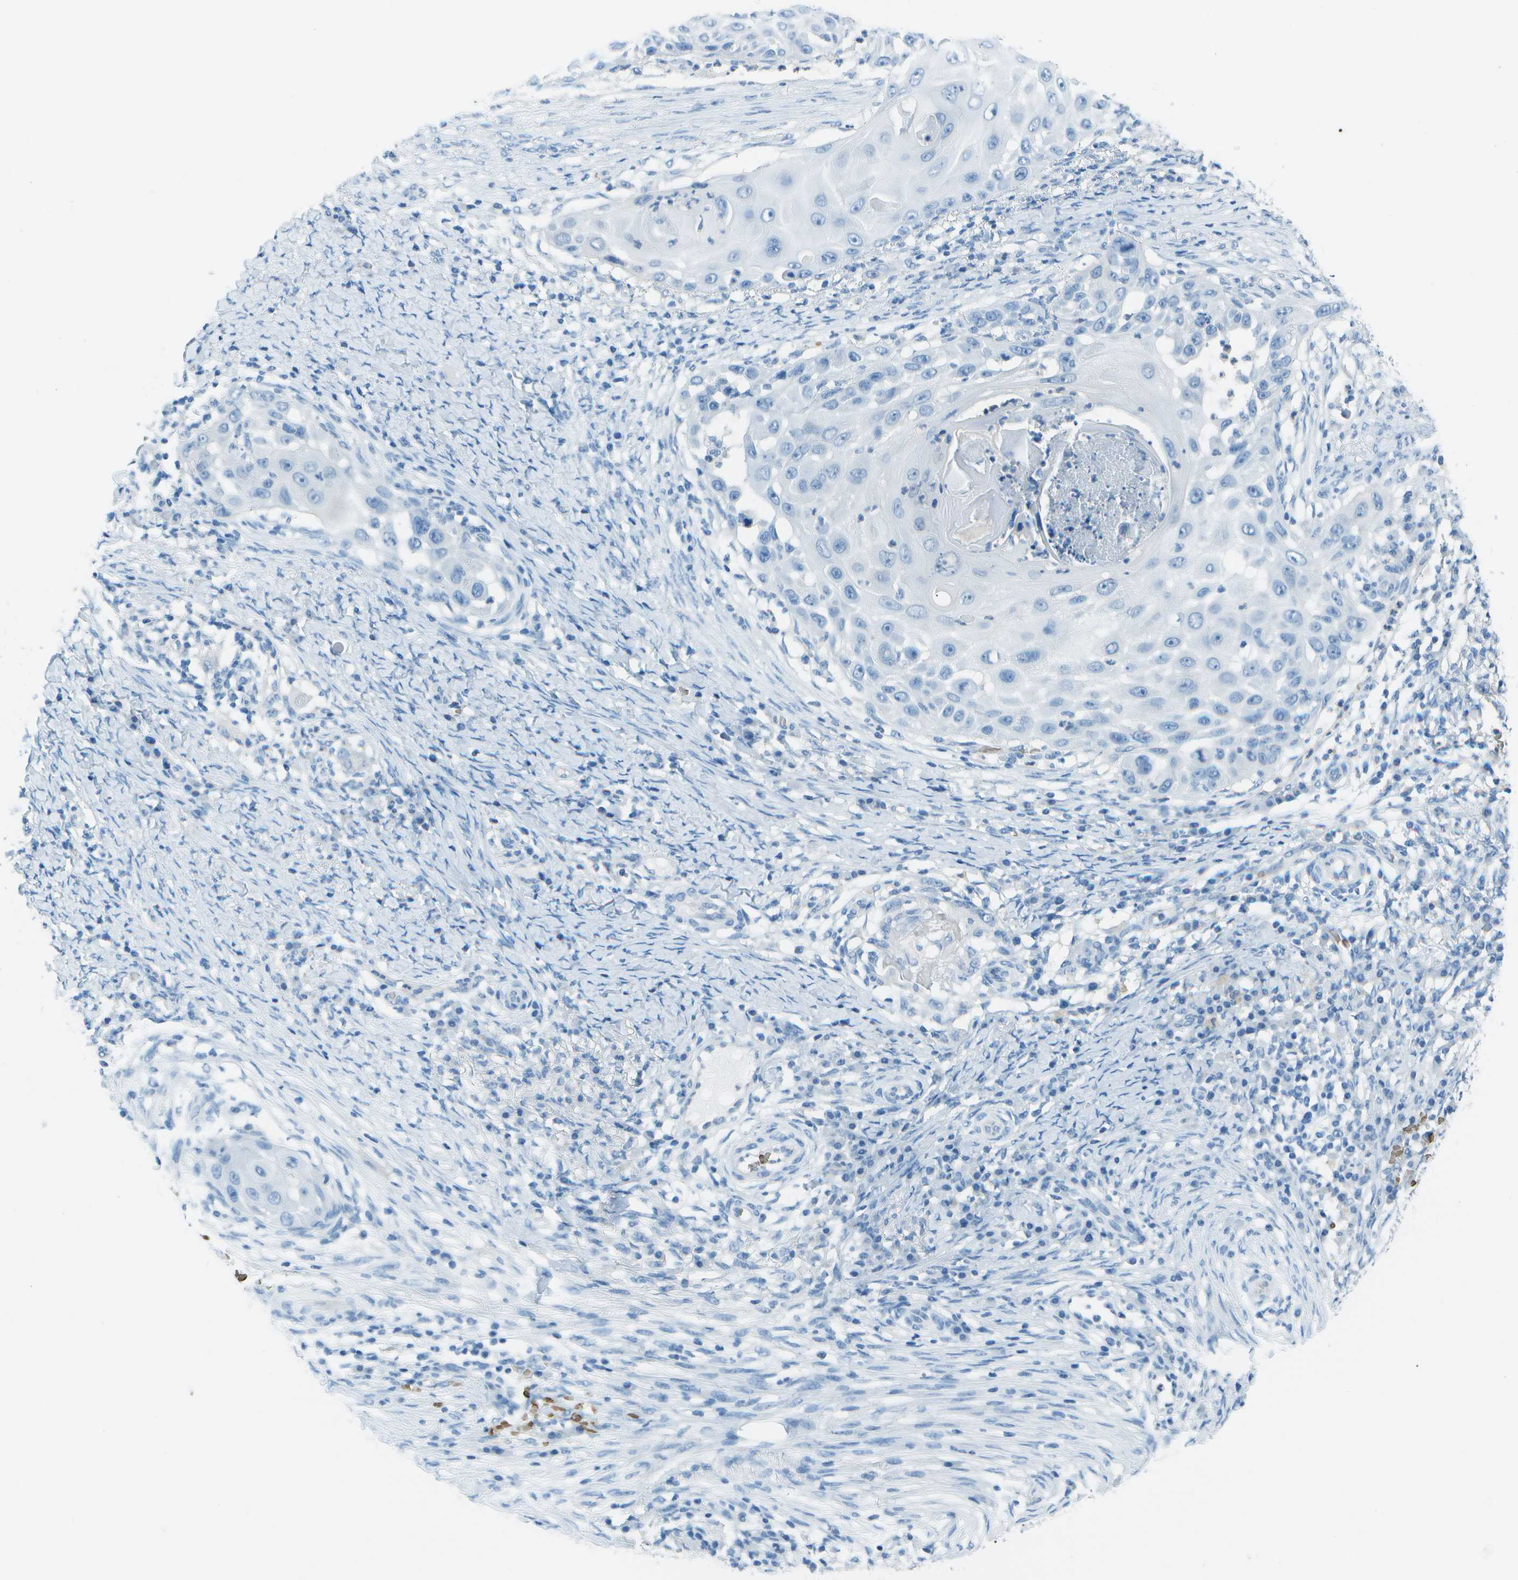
{"staining": {"intensity": "negative", "quantity": "none", "location": "none"}, "tissue": "skin cancer", "cell_type": "Tumor cells", "image_type": "cancer", "snomed": [{"axis": "morphology", "description": "Squamous cell carcinoma, NOS"}, {"axis": "topography", "description": "Skin"}], "caption": "Immunohistochemistry of human squamous cell carcinoma (skin) demonstrates no positivity in tumor cells. (DAB IHC visualized using brightfield microscopy, high magnification).", "gene": "ASL", "patient": {"sex": "female", "age": 44}}